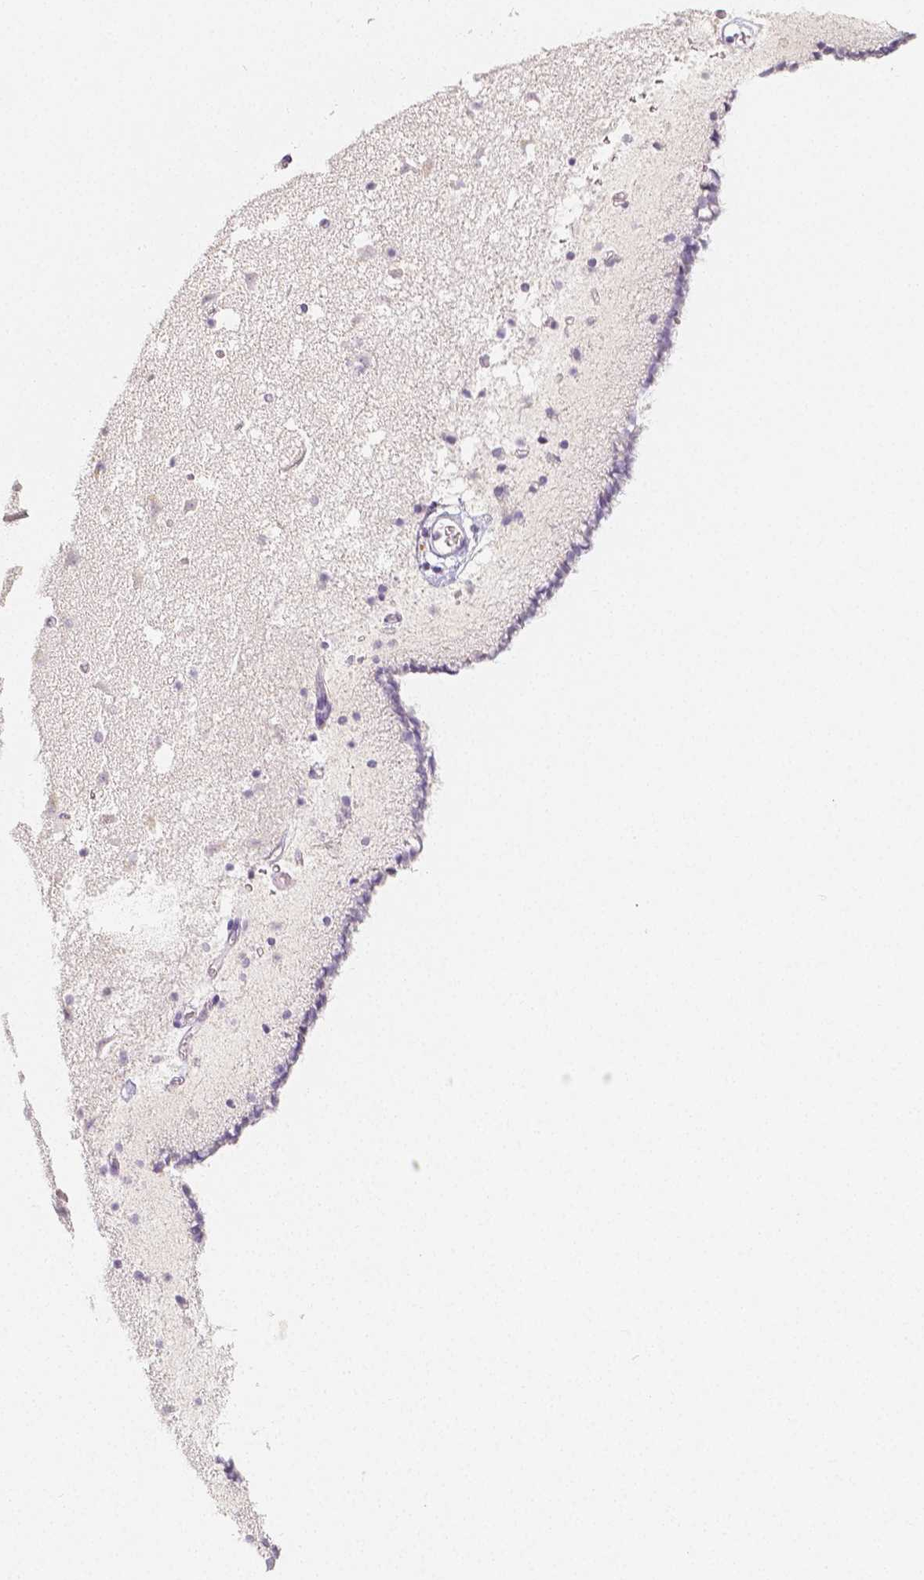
{"staining": {"intensity": "moderate", "quantity": "<25%", "location": "cytoplasmic/membranous"}, "tissue": "caudate", "cell_type": "Glial cells", "image_type": "normal", "snomed": [{"axis": "morphology", "description": "Normal tissue, NOS"}, {"axis": "topography", "description": "Lateral ventricle wall"}], "caption": "Immunohistochemical staining of normal human caudate exhibits moderate cytoplasmic/membranous protein staining in about <25% of glial cells. (IHC, brightfield microscopy, high magnification).", "gene": "HNF1B", "patient": {"sex": "female", "age": 42}}